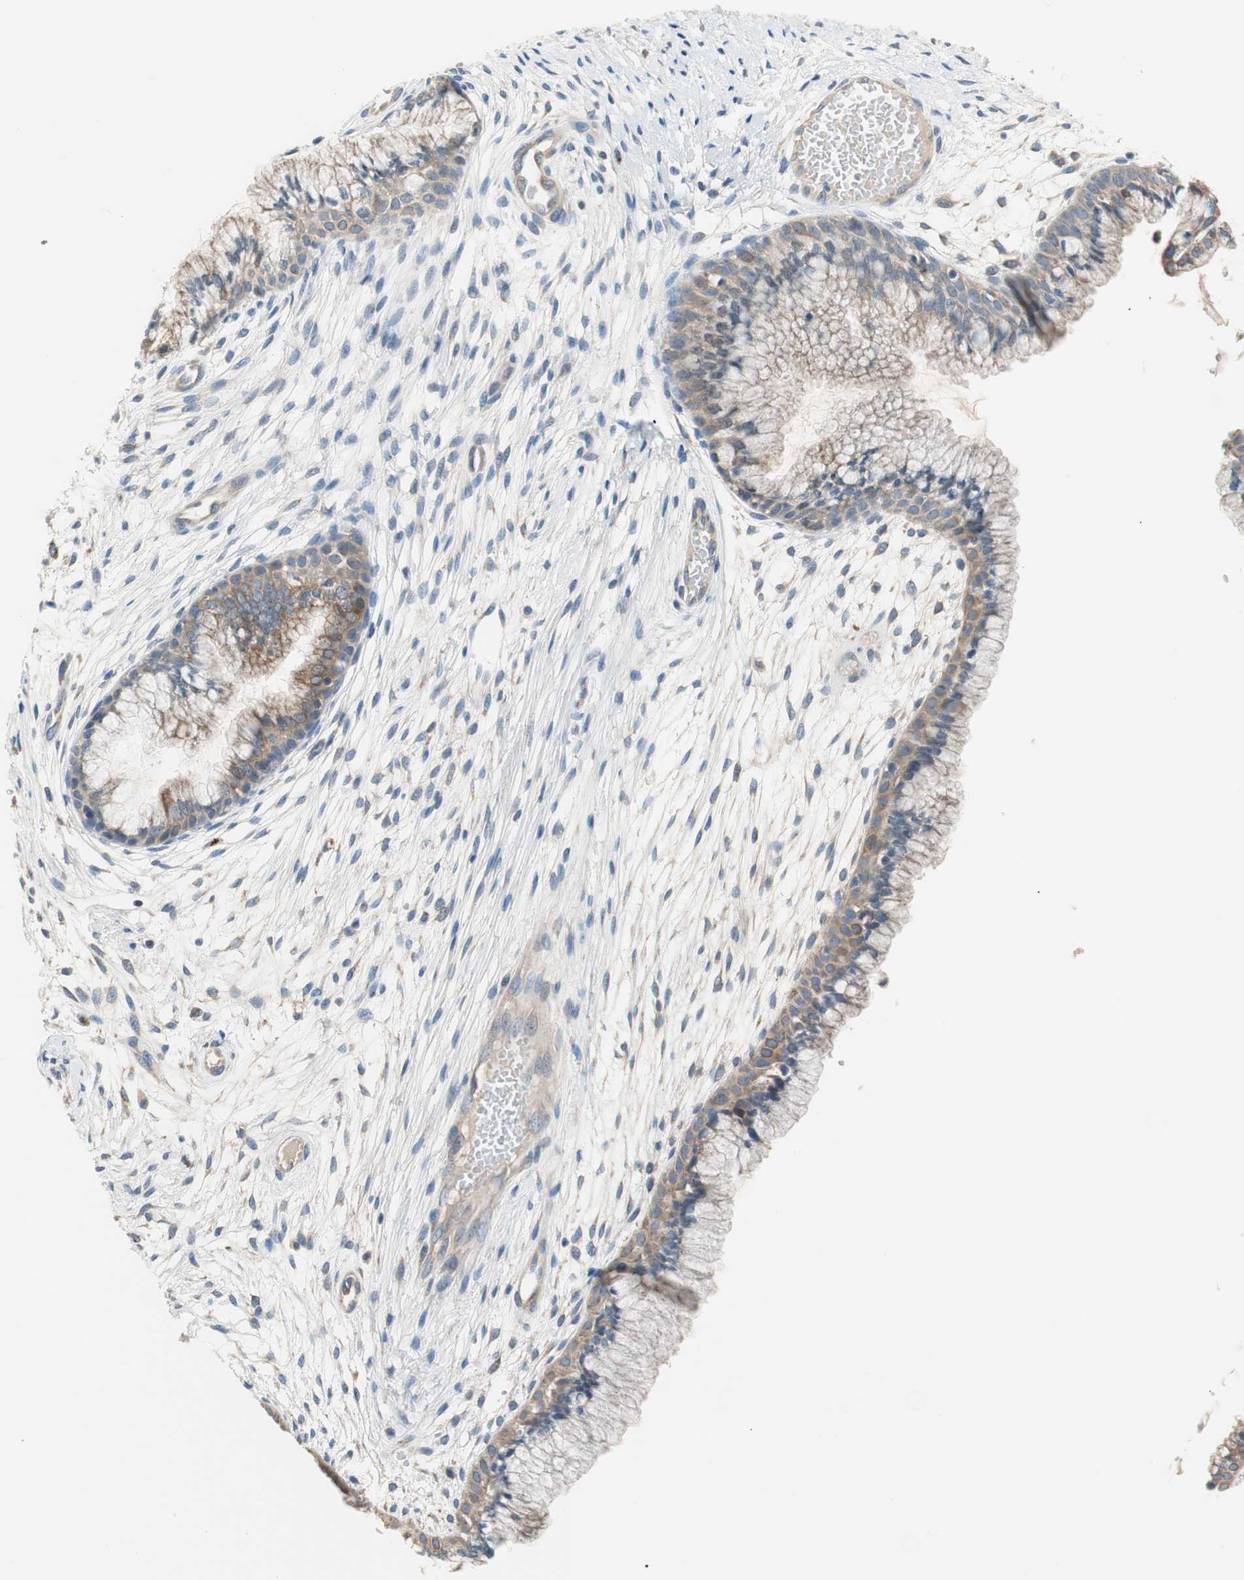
{"staining": {"intensity": "moderate", "quantity": ">75%", "location": "cytoplasmic/membranous"}, "tissue": "cervix", "cell_type": "Glandular cells", "image_type": "normal", "snomed": [{"axis": "morphology", "description": "Normal tissue, NOS"}, {"axis": "topography", "description": "Cervix"}], "caption": "Glandular cells display medium levels of moderate cytoplasmic/membranous positivity in about >75% of cells in benign cervix. (Brightfield microscopy of DAB IHC at high magnification).", "gene": "FADS2", "patient": {"sex": "female", "age": 39}}